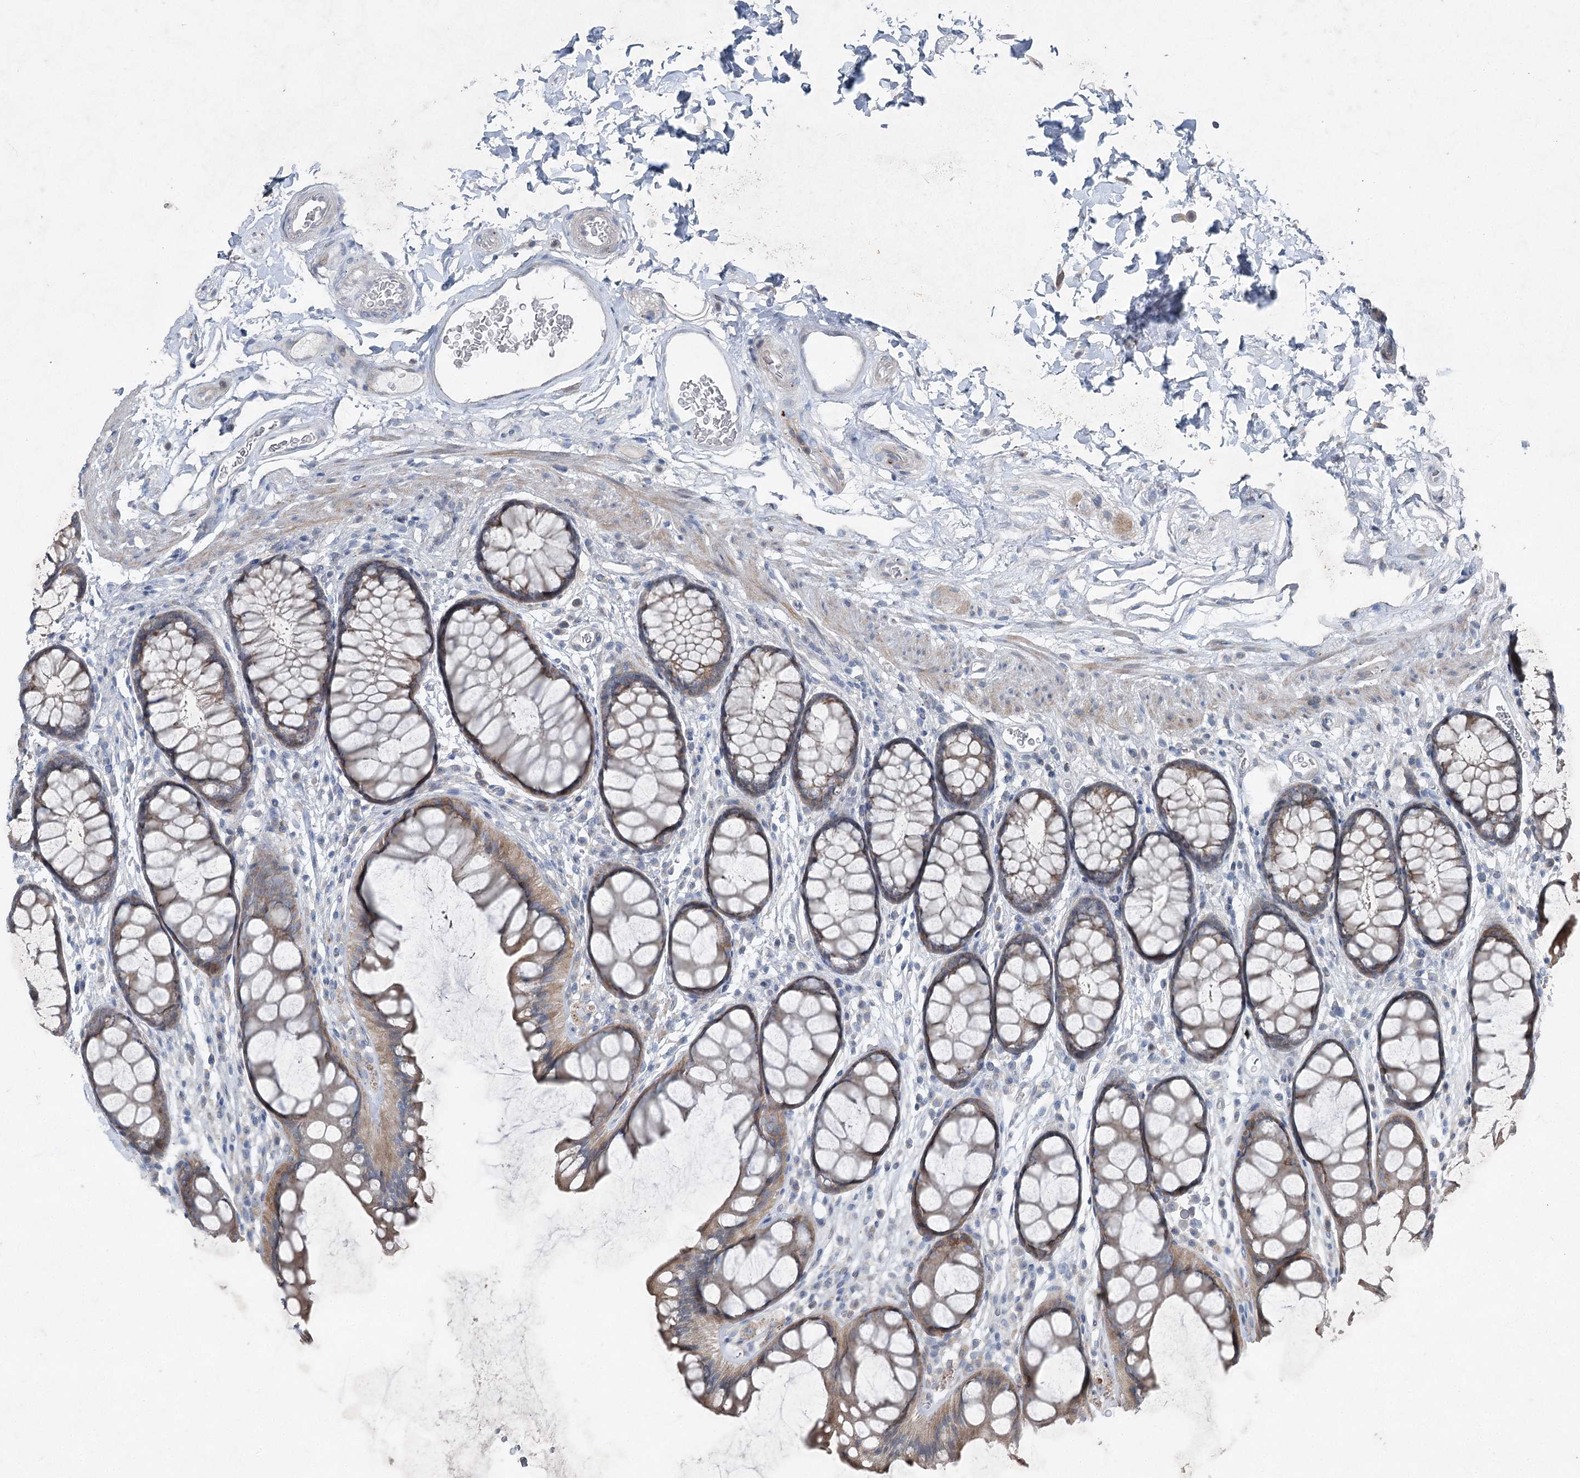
{"staining": {"intensity": "weak", "quantity": "25%-75%", "location": "cytoplasmic/membranous"}, "tissue": "colon", "cell_type": "Endothelial cells", "image_type": "normal", "snomed": [{"axis": "morphology", "description": "Normal tissue, NOS"}, {"axis": "topography", "description": "Colon"}], "caption": "This is an image of immunohistochemistry staining of unremarkable colon, which shows weak positivity in the cytoplasmic/membranous of endothelial cells.", "gene": "ENSG00000285330", "patient": {"sex": "female", "age": 82}}